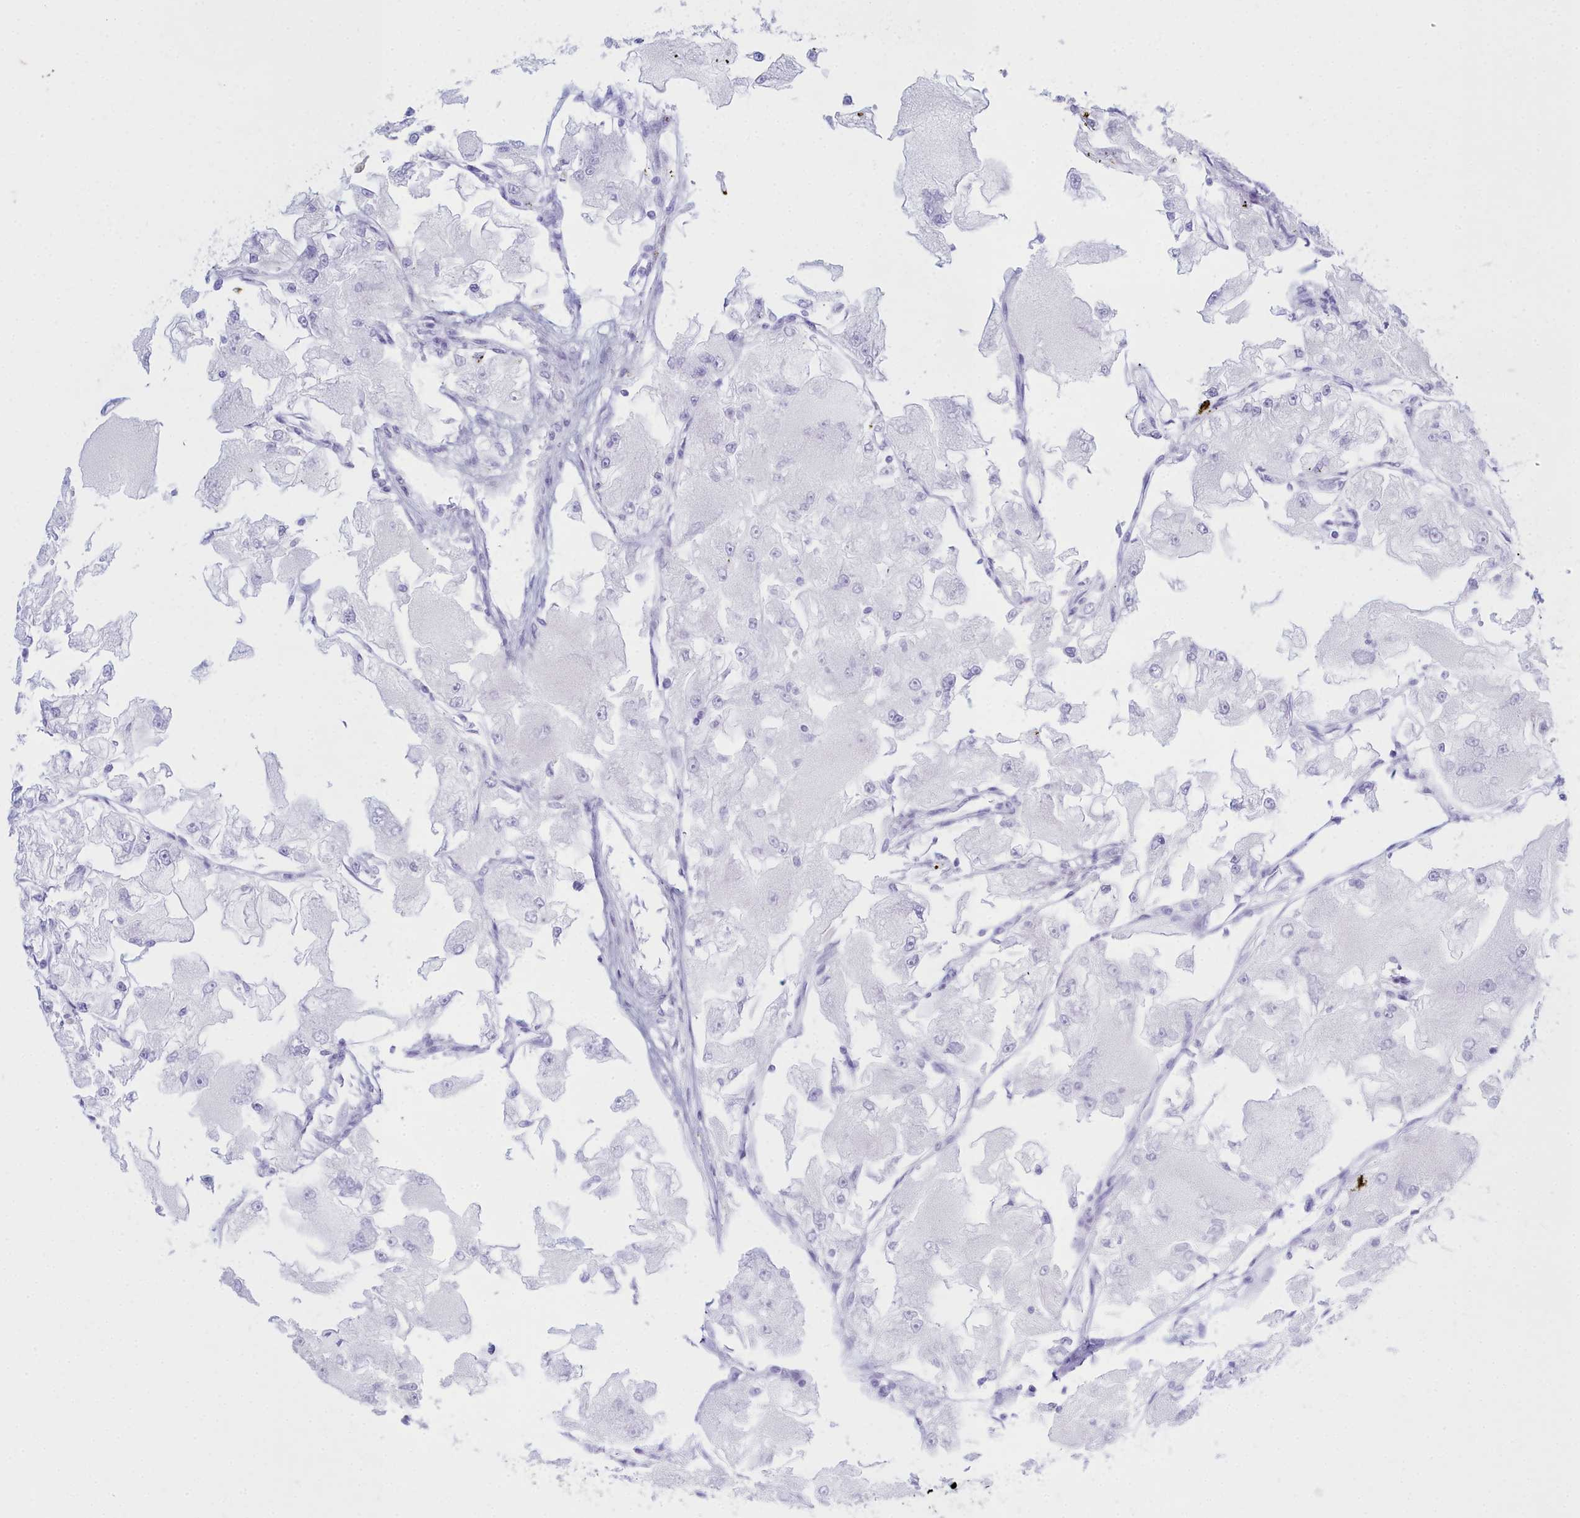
{"staining": {"intensity": "negative", "quantity": "none", "location": "none"}, "tissue": "renal cancer", "cell_type": "Tumor cells", "image_type": "cancer", "snomed": [{"axis": "morphology", "description": "Adenocarcinoma, NOS"}, {"axis": "topography", "description": "Kidney"}], "caption": "A high-resolution histopathology image shows immunohistochemistry (IHC) staining of renal cancer (adenocarcinoma), which reveals no significant positivity in tumor cells.", "gene": "TMEM97", "patient": {"sex": "female", "age": 72}}